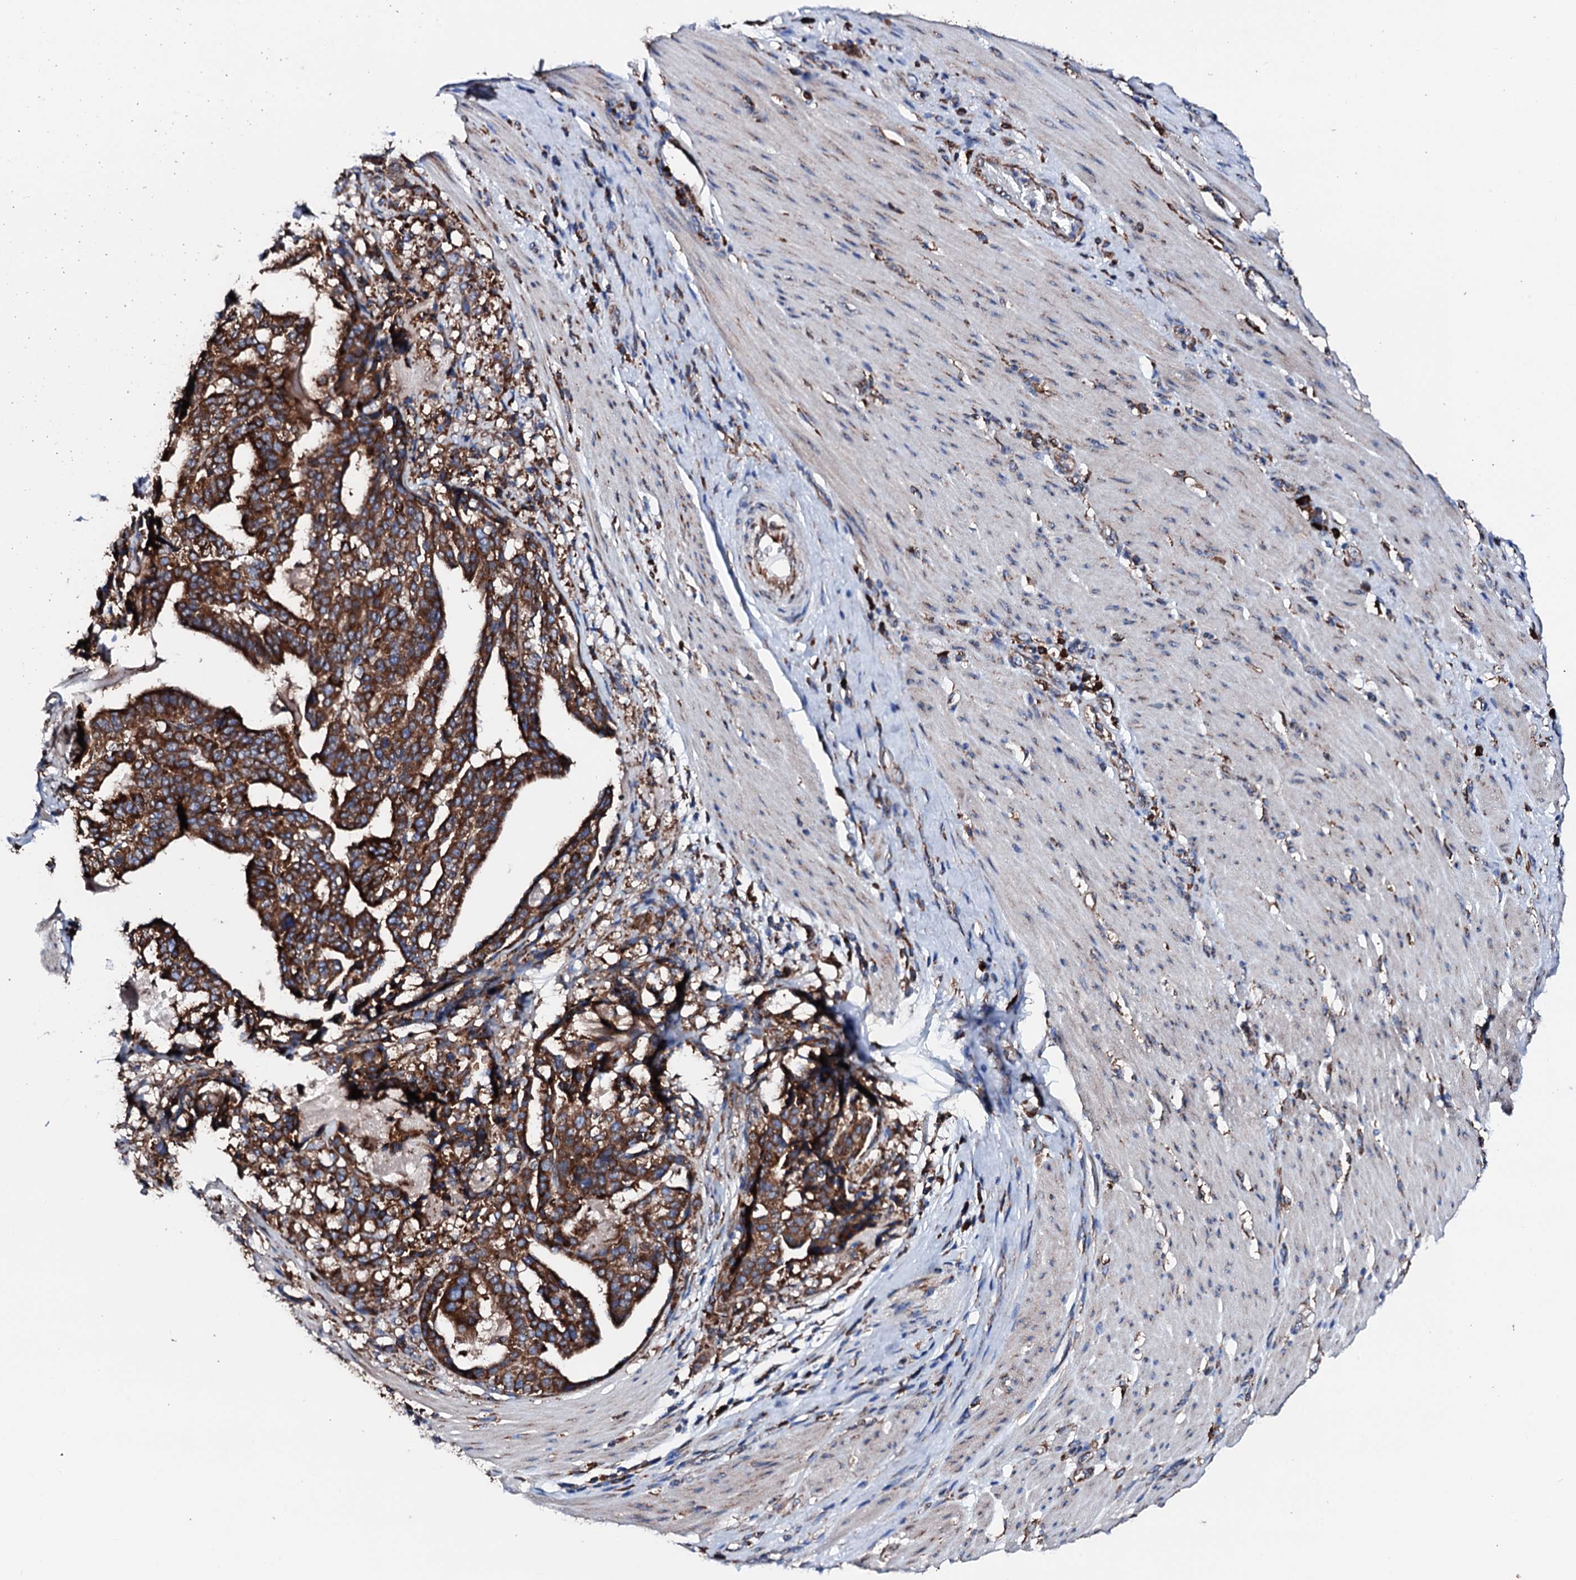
{"staining": {"intensity": "strong", "quantity": ">75%", "location": "cytoplasmic/membranous"}, "tissue": "stomach cancer", "cell_type": "Tumor cells", "image_type": "cancer", "snomed": [{"axis": "morphology", "description": "Adenocarcinoma, NOS"}, {"axis": "topography", "description": "Stomach"}], "caption": "Stomach cancer tissue demonstrates strong cytoplasmic/membranous expression in about >75% of tumor cells, visualized by immunohistochemistry.", "gene": "AMDHD1", "patient": {"sex": "male", "age": 48}}